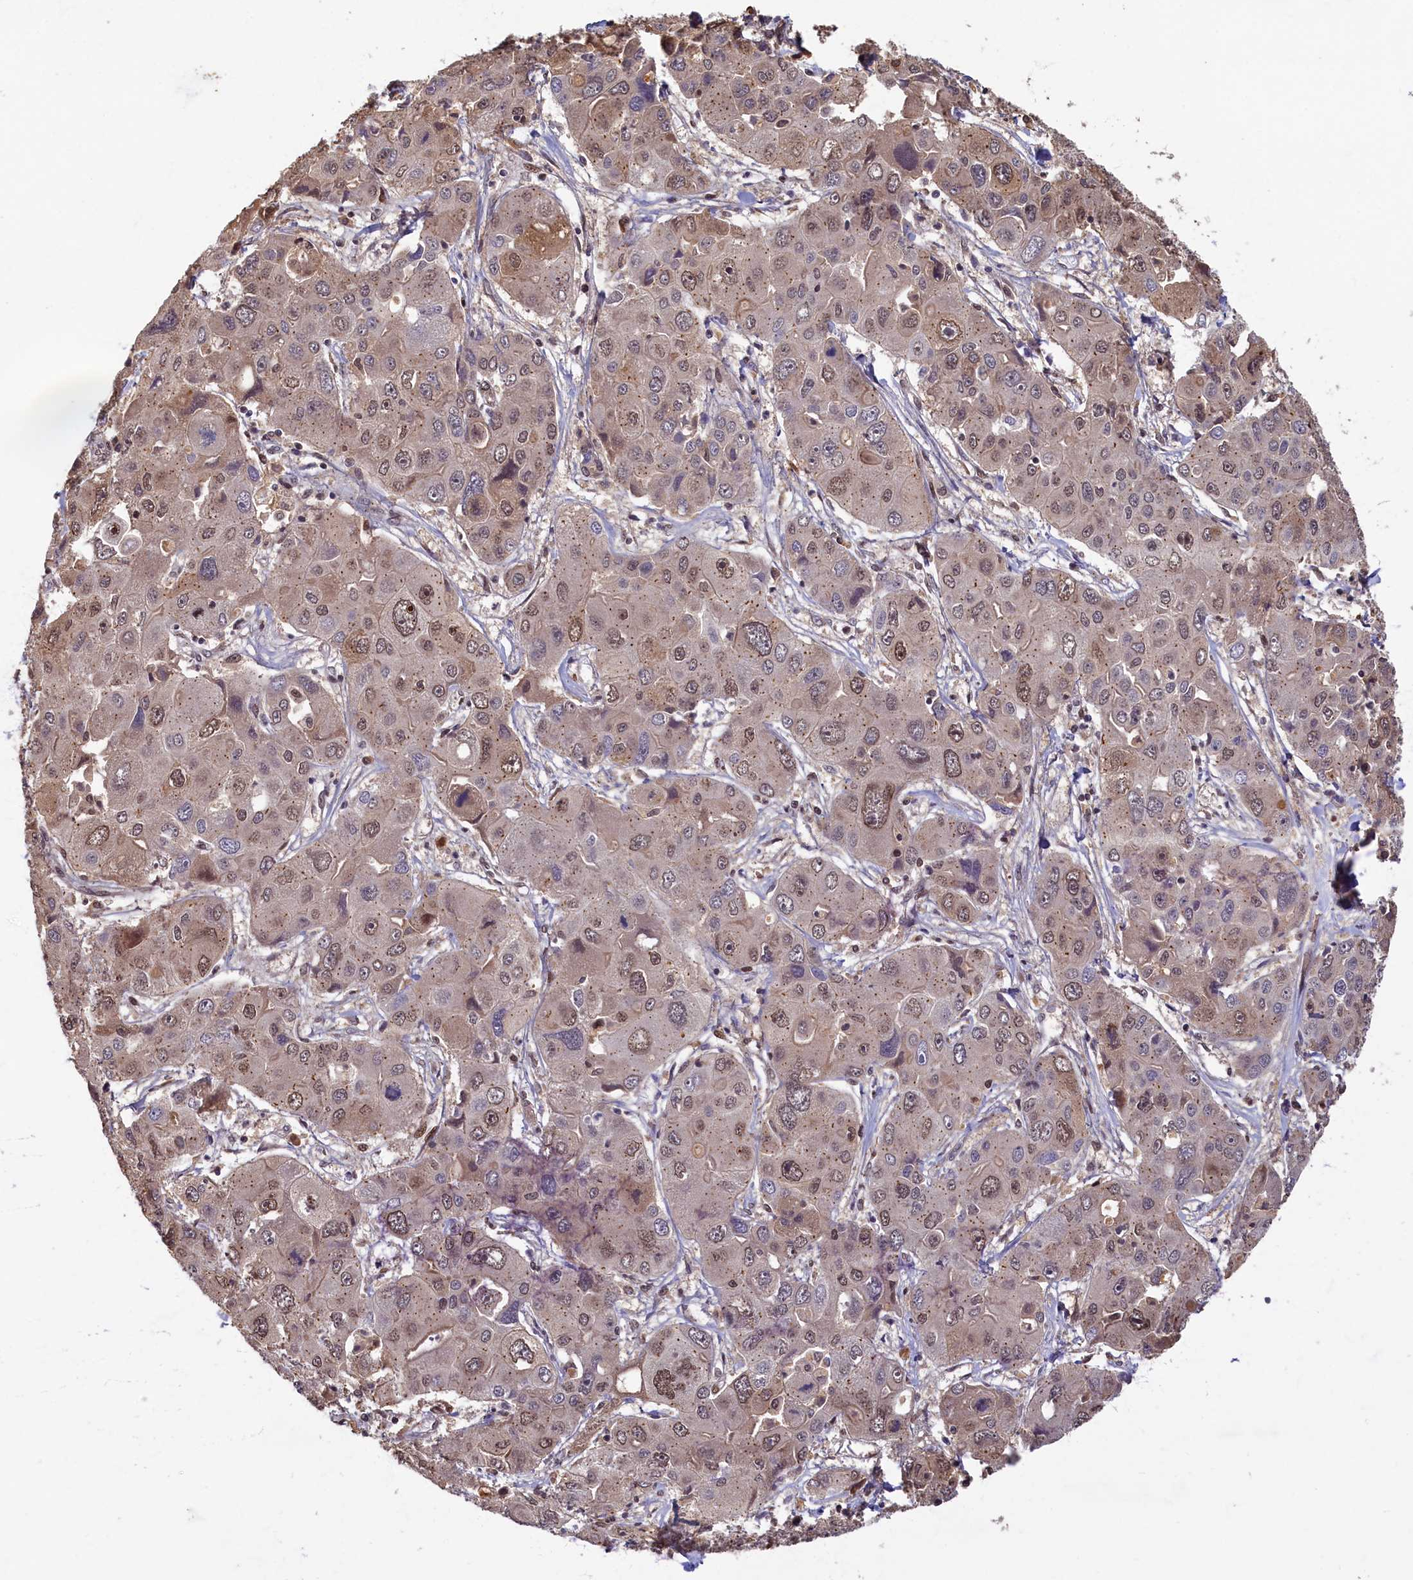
{"staining": {"intensity": "weak", "quantity": "25%-75%", "location": "cytoplasmic/membranous,nuclear"}, "tissue": "liver cancer", "cell_type": "Tumor cells", "image_type": "cancer", "snomed": [{"axis": "morphology", "description": "Cholangiocarcinoma"}, {"axis": "topography", "description": "Liver"}], "caption": "This histopathology image reveals immunohistochemistry staining of human cholangiocarcinoma (liver), with low weak cytoplasmic/membranous and nuclear staining in about 25%-75% of tumor cells.", "gene": "CKAP2L", "patient": {"sex": "male", "age": 67}}